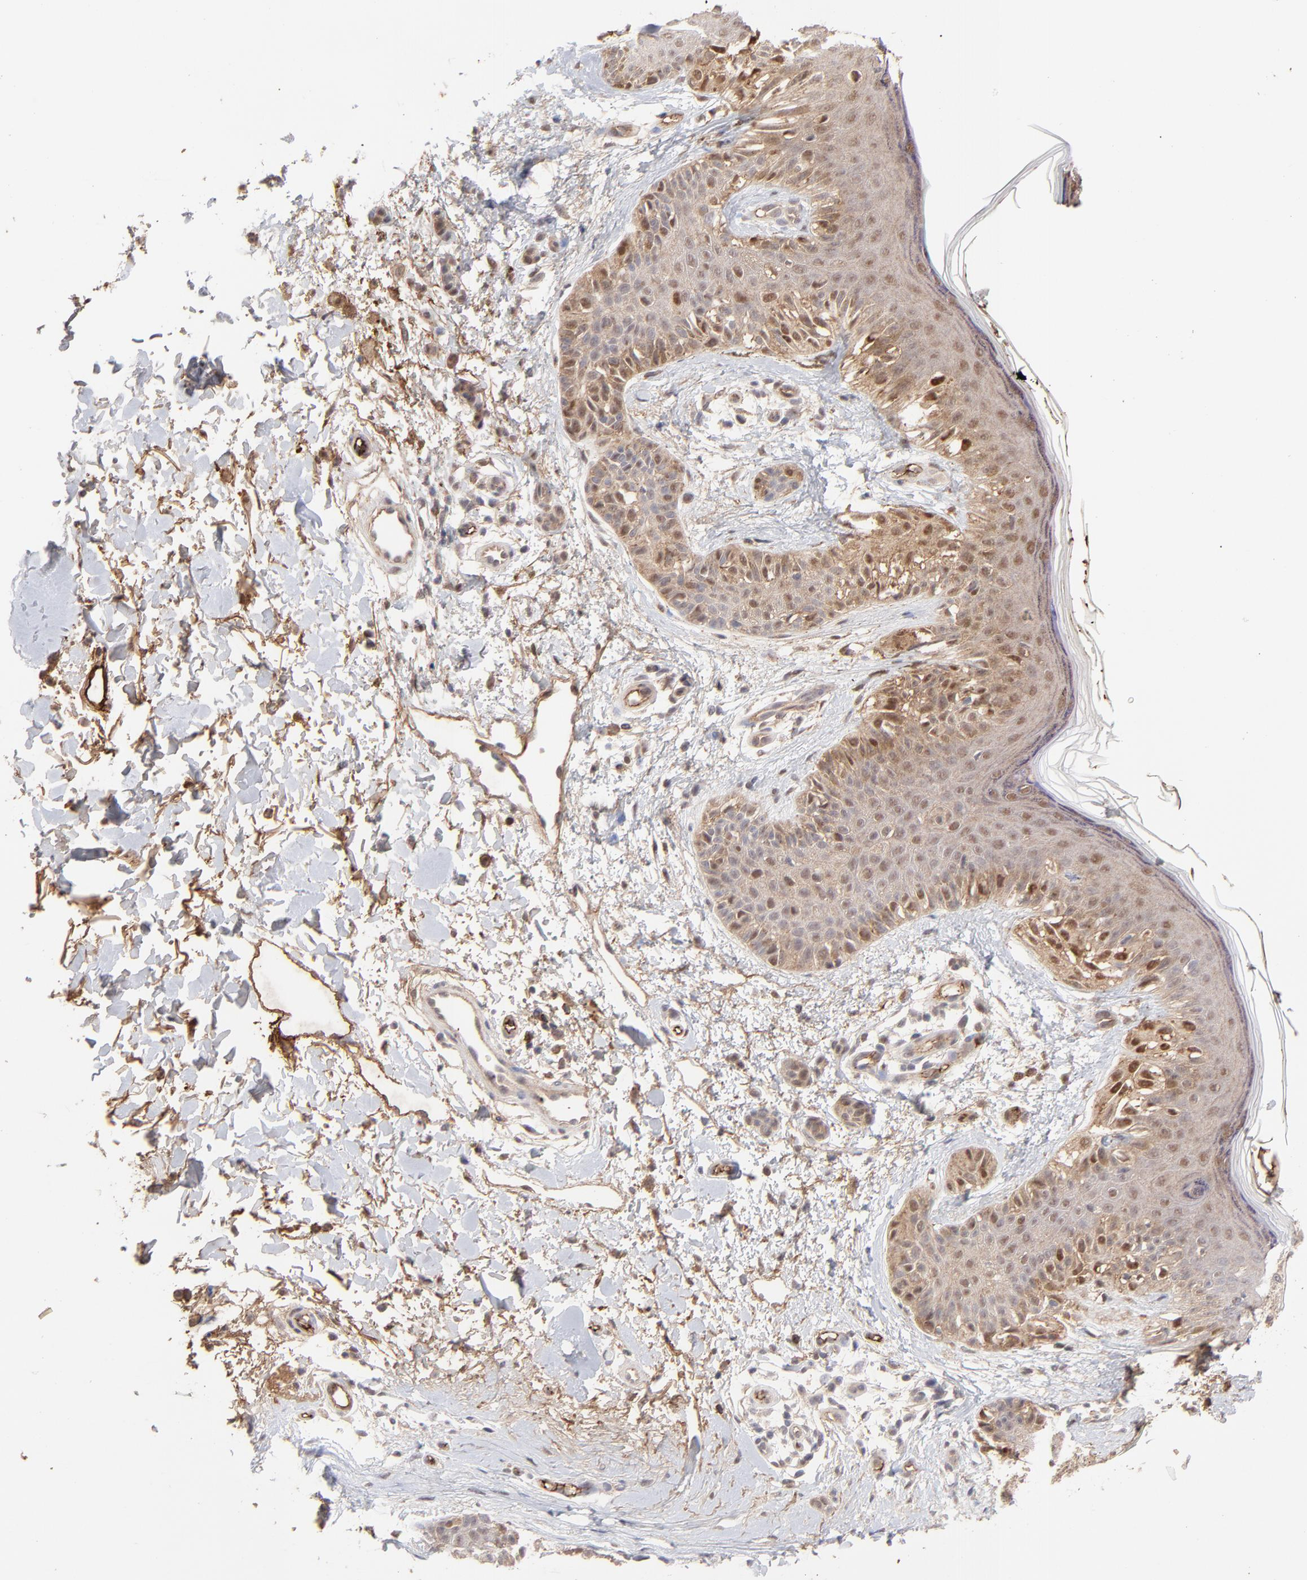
{"staining": {"intensity": "moderate", "quantity": ">75%", "location": "cytoplasmic/membranous,nuclear"}, "tissue": "melanoma", "cell_type": "Tumor cells", "image_type": "cancer", "snomed": [{"axis": "morphology", "description": "Normal tissue, NOS"}, {"axis": "morphology", "description": "Malignant melanoma, NOS"}, {"axis": "topography", "description": "Skin"}], "caption": "This photomicrograph exhibits malignant melanoma stained with immunohistochemistry to label a protein in brown. The cytoplasmic/membranous and nuclear of tumor cells show moderate positivity for the protein. Nuclei are counter-stained blue.", "gene": "PSMD14", "patient": {"sex": "male", "age": 83}}